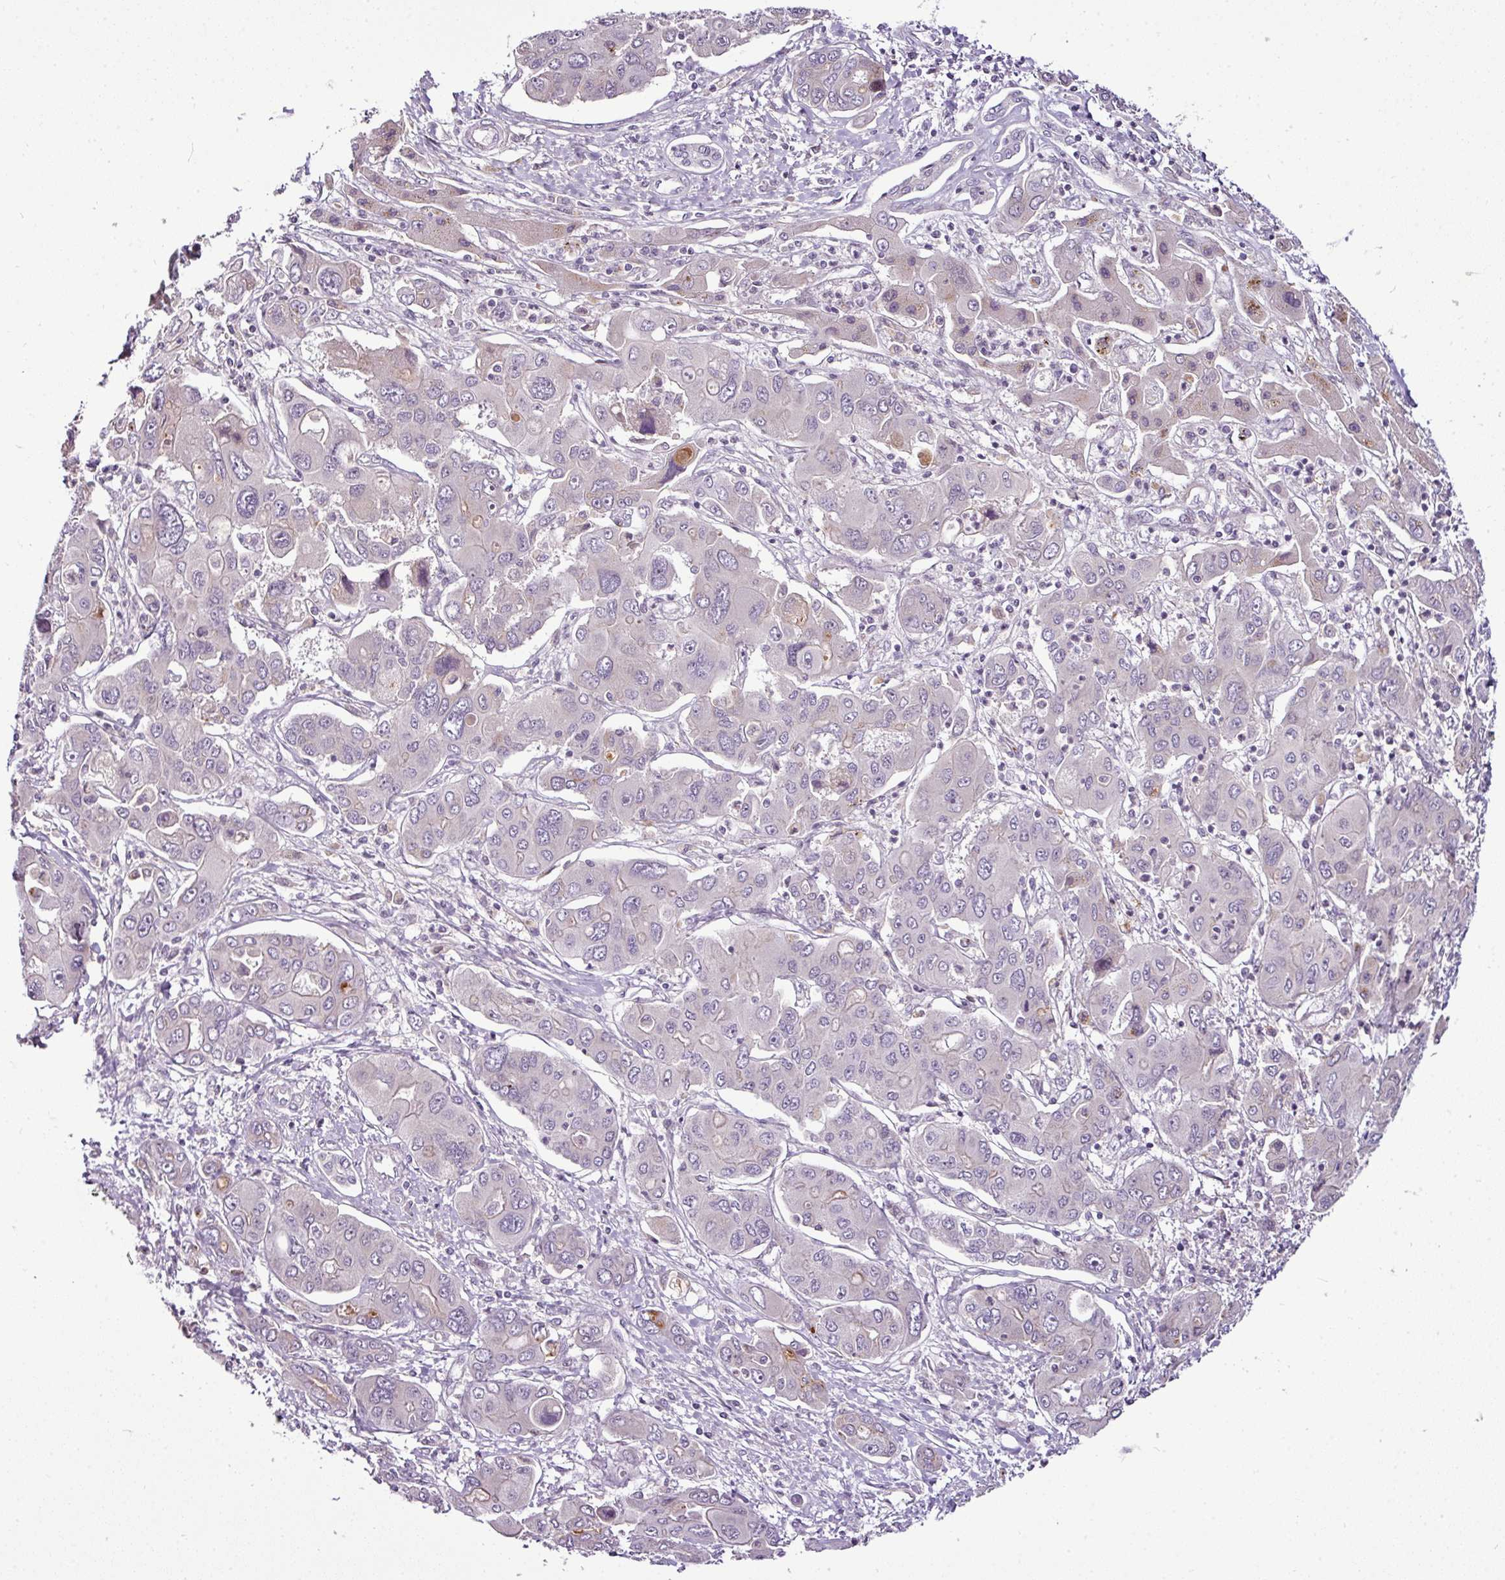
{"staining": {"intensity": "negative", "quantity": "none", "location": "none"}, "tissue": "liver cancer", "cell_type": "Tumor cells", "image_type": "cancer", "snomed": [{"axis": "morphology", "description": "Cholangiocarcinoma"}, {"axis": "topography", "description": "Liver"}], "caption": "The immunohistochemistry (IHC) histopathology image has no significant positivity in tumor cells of liver cholangiocarcinoma tissue.", "gene": "TEX30", "patient": {"sex": "male", "age": 67}}